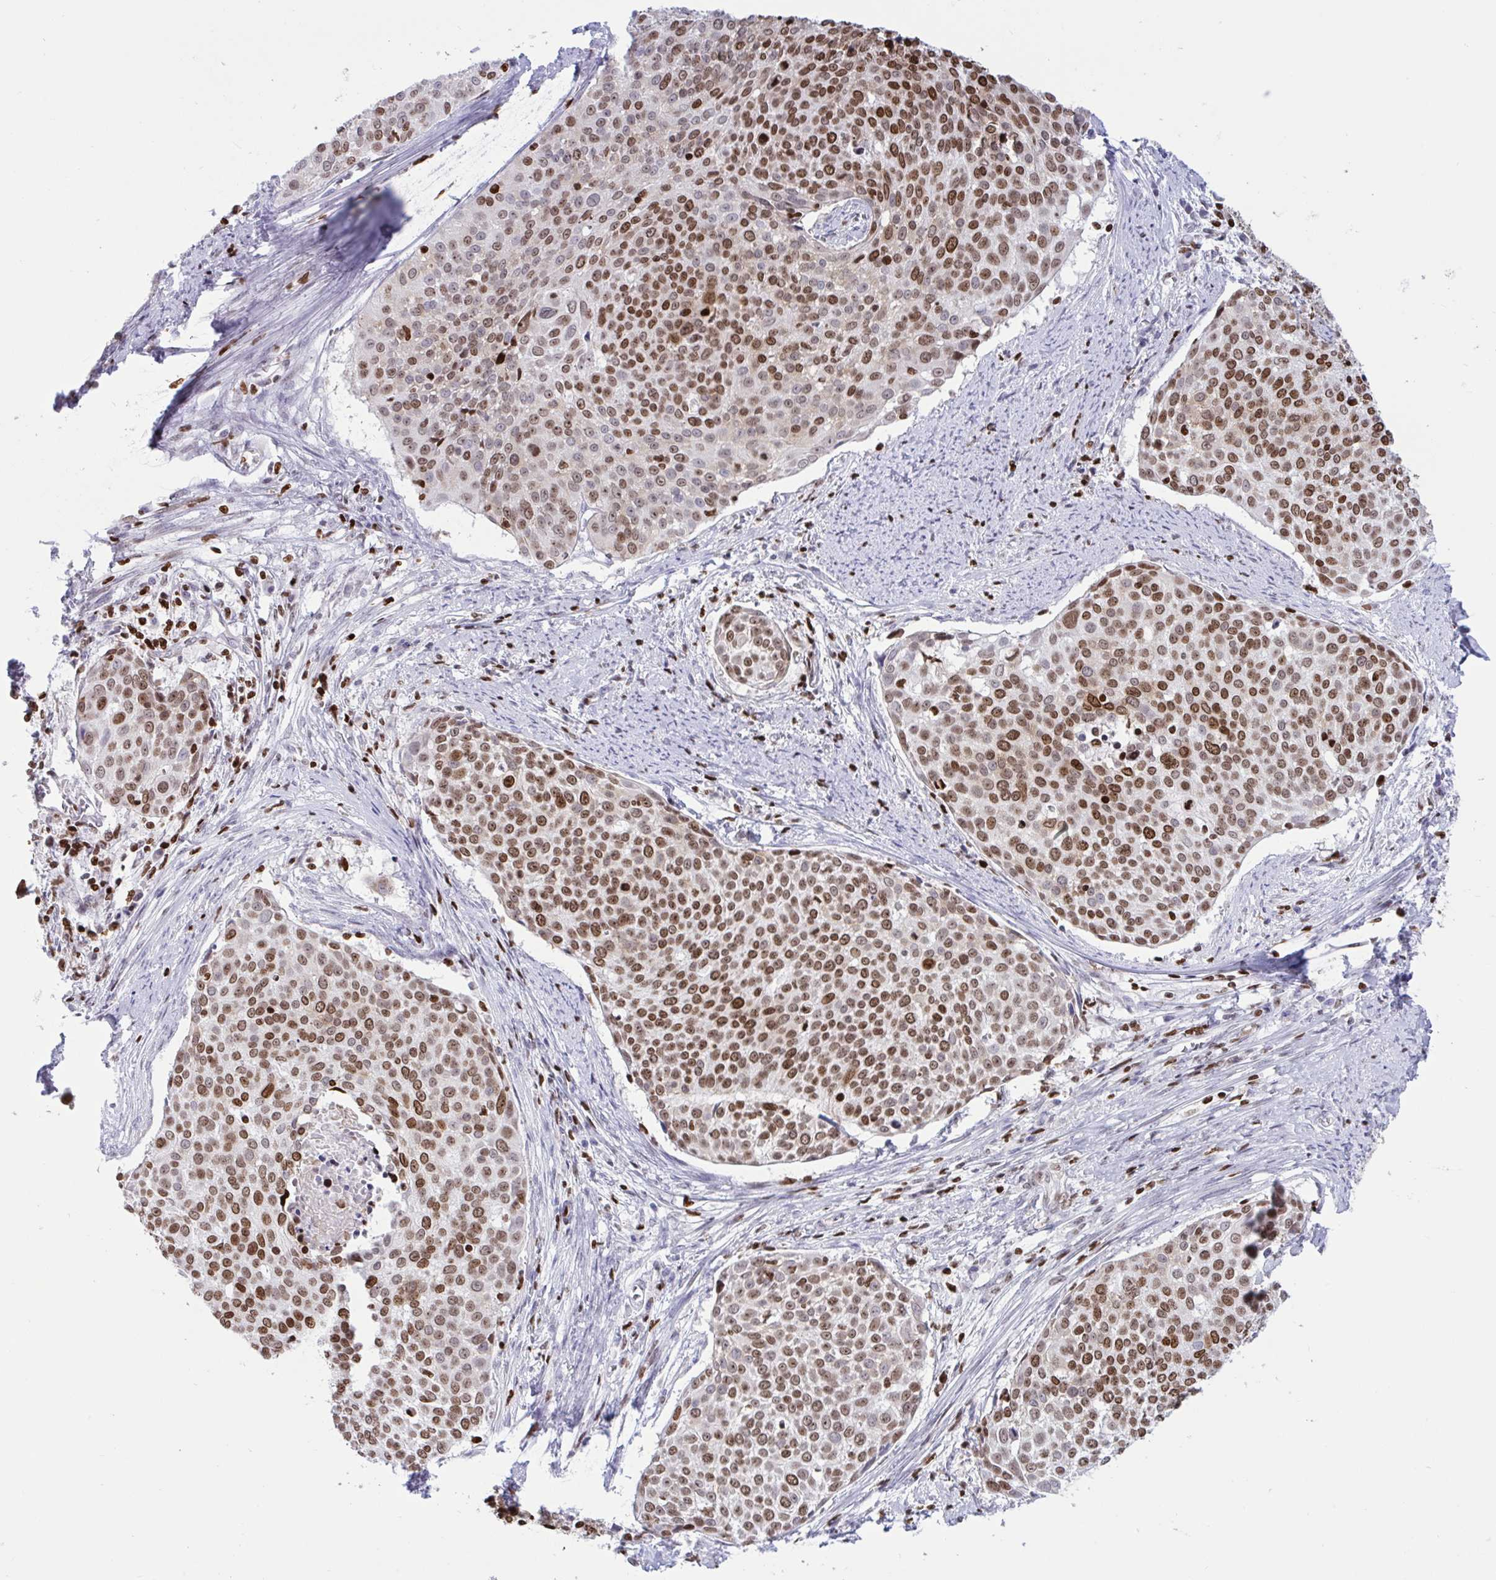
{"staining": {"intensity": "moderate", "quantity": ">75%", "location": "nuclear"}, "tissue": "cervical cancer", "cell_type": "Tumor cells", "image_type": "cancer", "snomed": [{"axis": "morphology", "description": "Squamous cell carcinoma, NOS"}, {"axis": "topography", "description": "Cervix"}], "caption": "Immunohistochemistry (IHC) histopathology image of neoplastic tissue: human cervical cancer (squamous cell carcinoma) stained using IHC exhibits medium levels of moderate protein expression localized specifically in the nuclear of tumor cells, appearing as a nuclear brown color.", "gene": "HMGB2", "patient": {"sex": "female", "age": 39}}